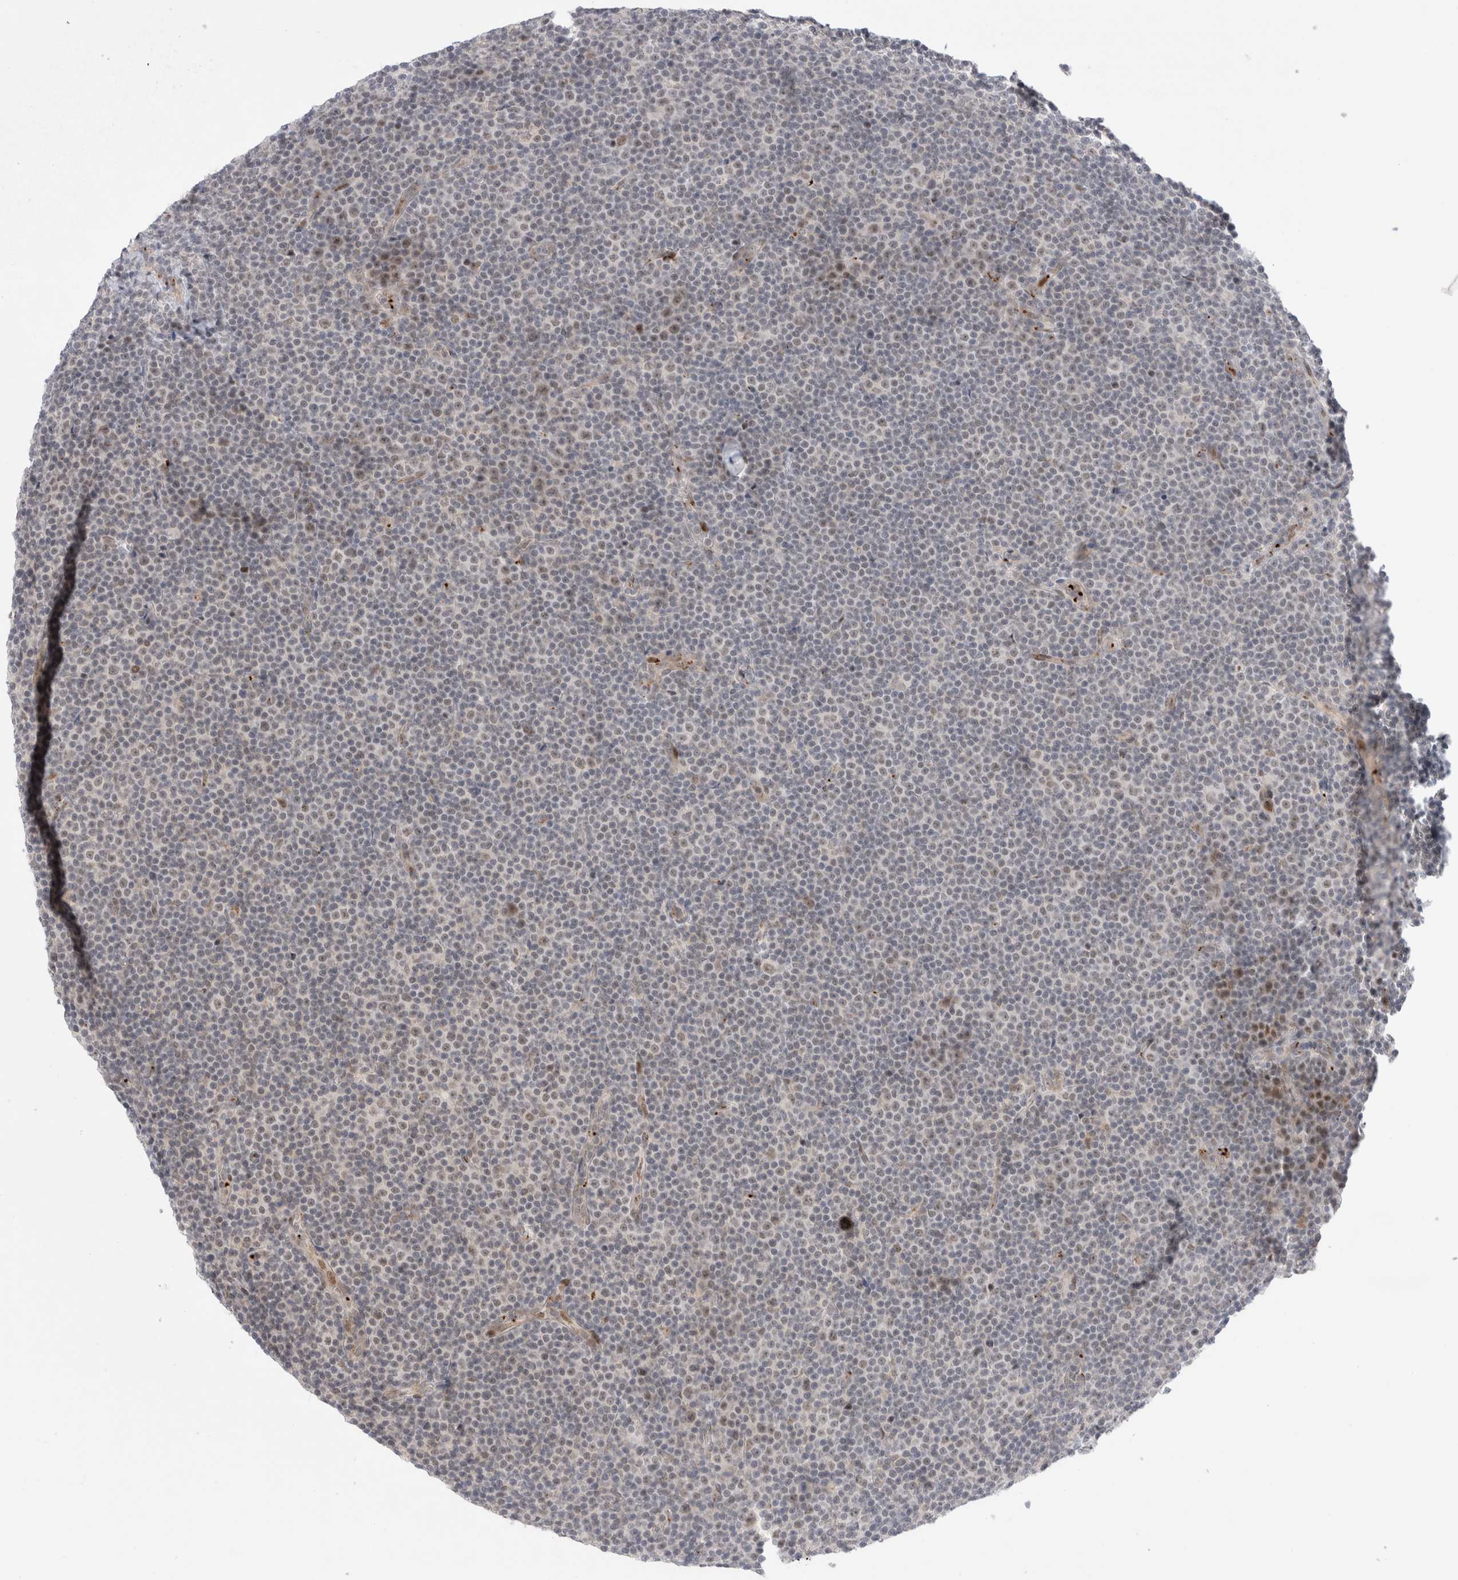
{"staining": {"intensity": "weak", "quantity": "<25%", "location": "nuclear"}, "tissue": "lymphoma", "cell_type": "Tumor cells", "image_type": "cancer", "snomed": [{"axis": "morphology", "description": "Malignant lymphoma, non-Hodgkin's type, Low grade"}, {"axis": "topography", "description": "Lymph node"}], "caption": "An image of human low-grade malignant lymphoma, non-Hodgkin's type is negative for staining in tumor cells.", "gene": "VPS28", "patient": {"sex": "female", "age": 67}}